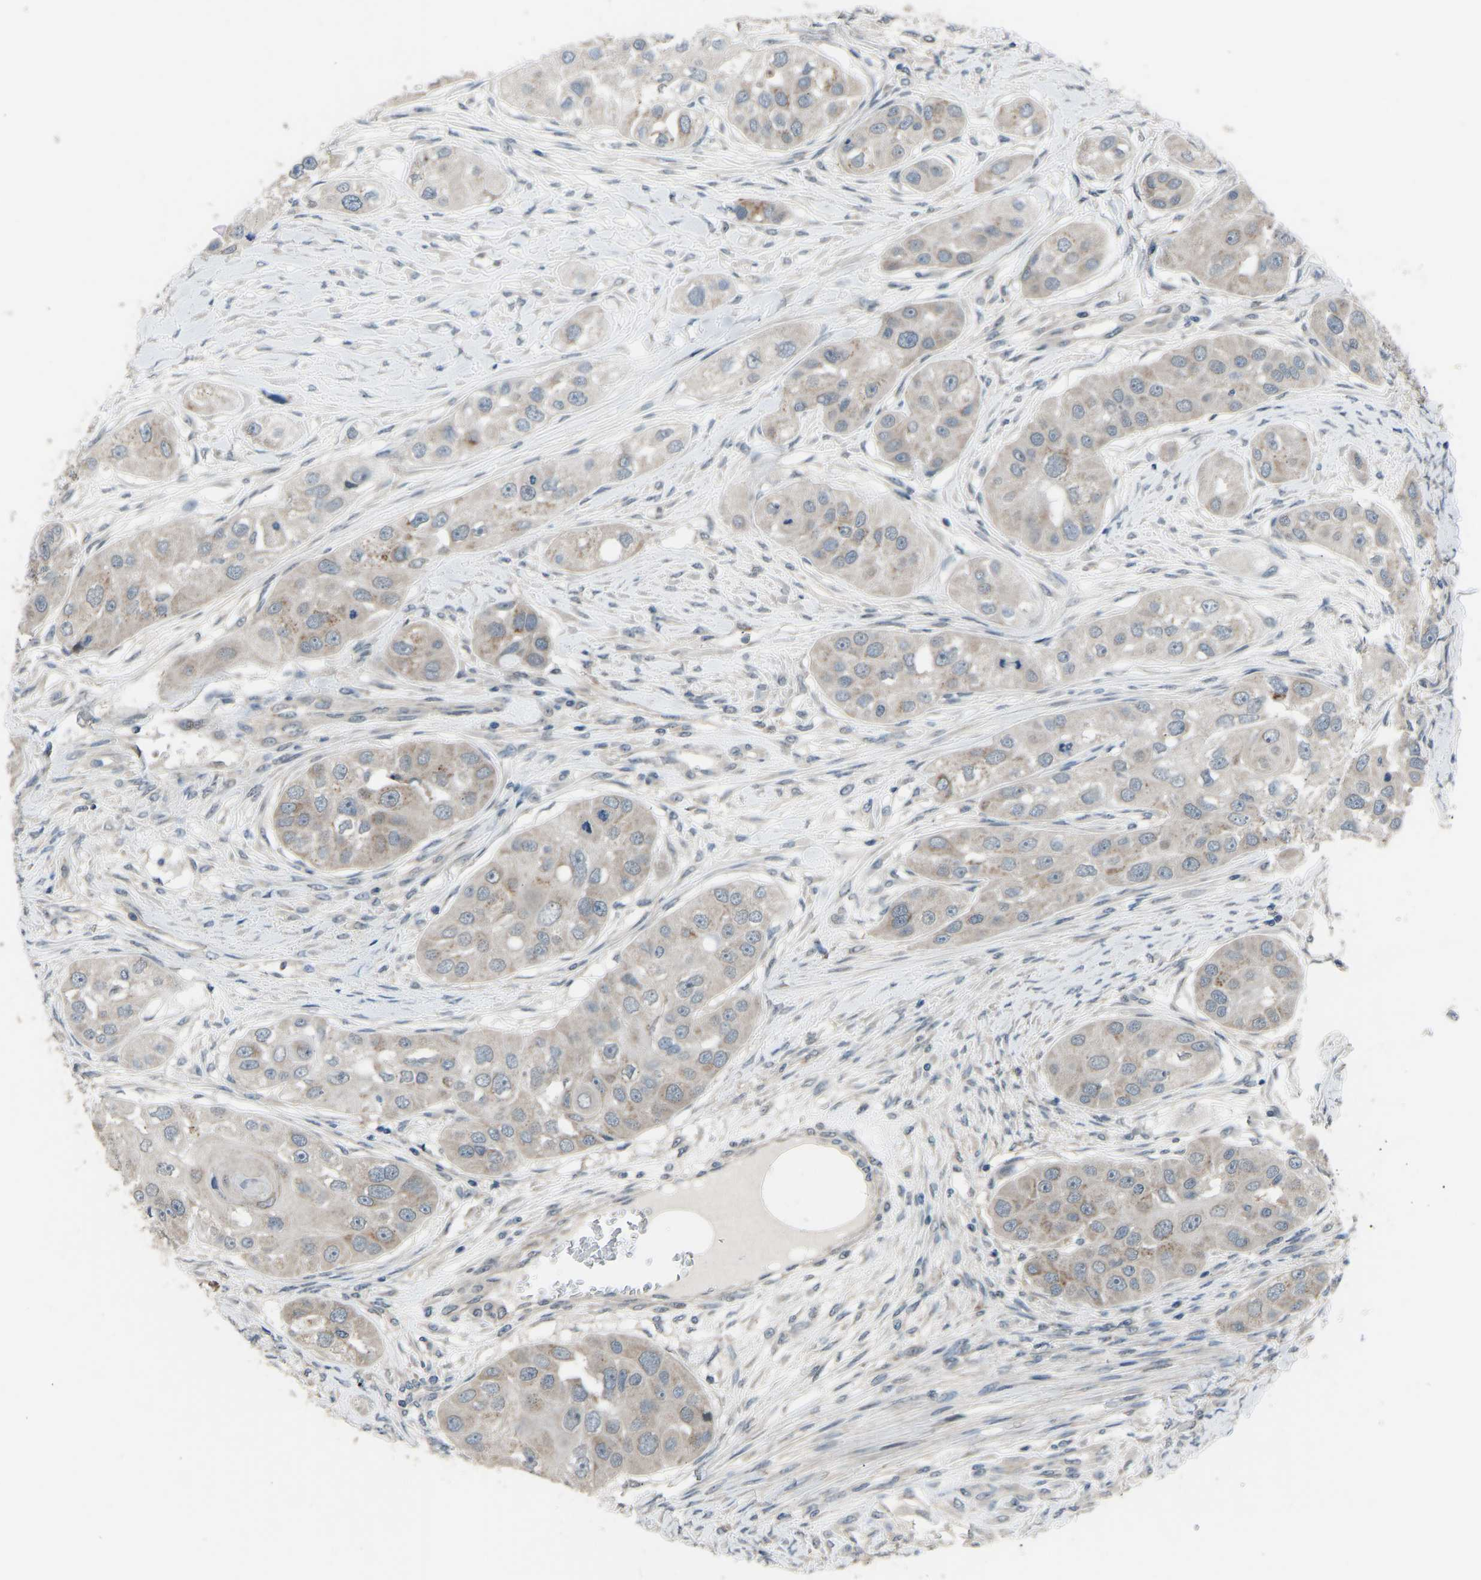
{"staining": {"intensity": "moderate", "quantity": "<25%", "location": "cytoplasmic/membranous"}, "tissue": "head and neck cancer", "cell_type": "Tumor cells", "image_type": "cancer", "snomed": [{"axis": "morphology", "description": "Normal tissue, NOS"}, {"axis": "morphology", "description": "Squamous cell carcinoma, NOS"}, {"axis": "topography", "description": "Skeletal muscle"}, {"axis": "topography", "description": "Head-Neck"}], "caption": "Head and neck squamous cell carcinoma stained for a protein displays moderate cytoplasmic/membranous positivity in tumor cells. (DAB (3,3'-diaminobenzidine) = brown stain, brightfield microscopy at high magnification).", "gene": "CDK2AP1", "patient": {"sex": "male", "age": 51}}